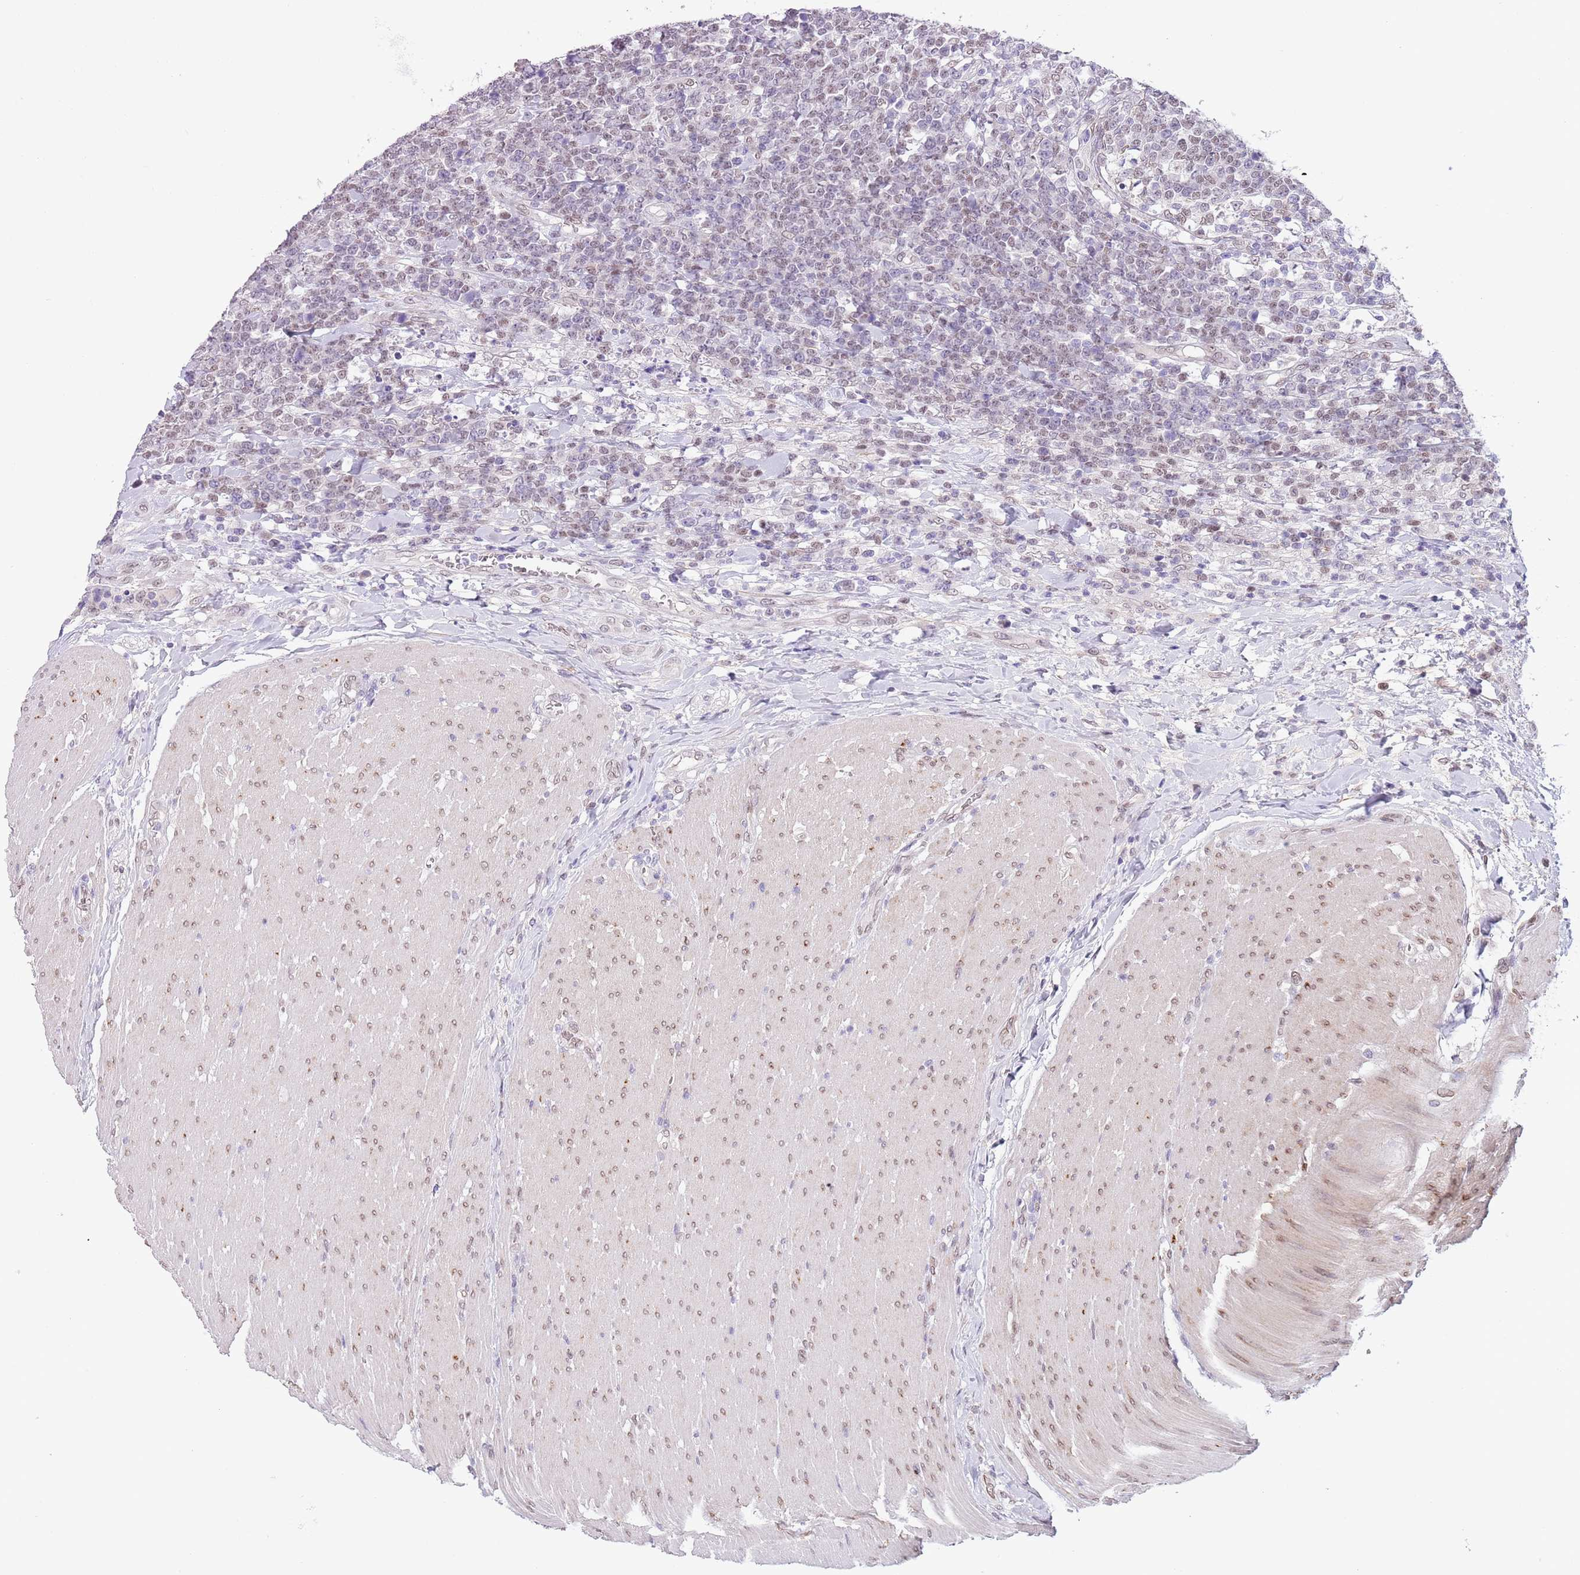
{"staining": {"intensity": "negative", "quantity": "none", "location": "none"}, "tissue": "lymphoma", "cell_type": "Tumor cells", "image_type": "cancer", "snomed": [{"axis": "morphology", "description": "Malignant lymphoma, non-Hodgkin's type, High grade"}, {"axis": "topography", "description": "Small intestine"}], "caption": "The immunohistochemistry (IHC) histopathology image has no significant positivity in tumor cells of malignant lymphoma, non-Hodgkin's type (high-grade) tissue. The staining is performed using DAB (3,3'-diaminobenzidine) brown chromogen with nuclei counter-stained in using hematoxylin.", "gene": "ZGLP1", "patient": {"sex": "male", "age": 8}}